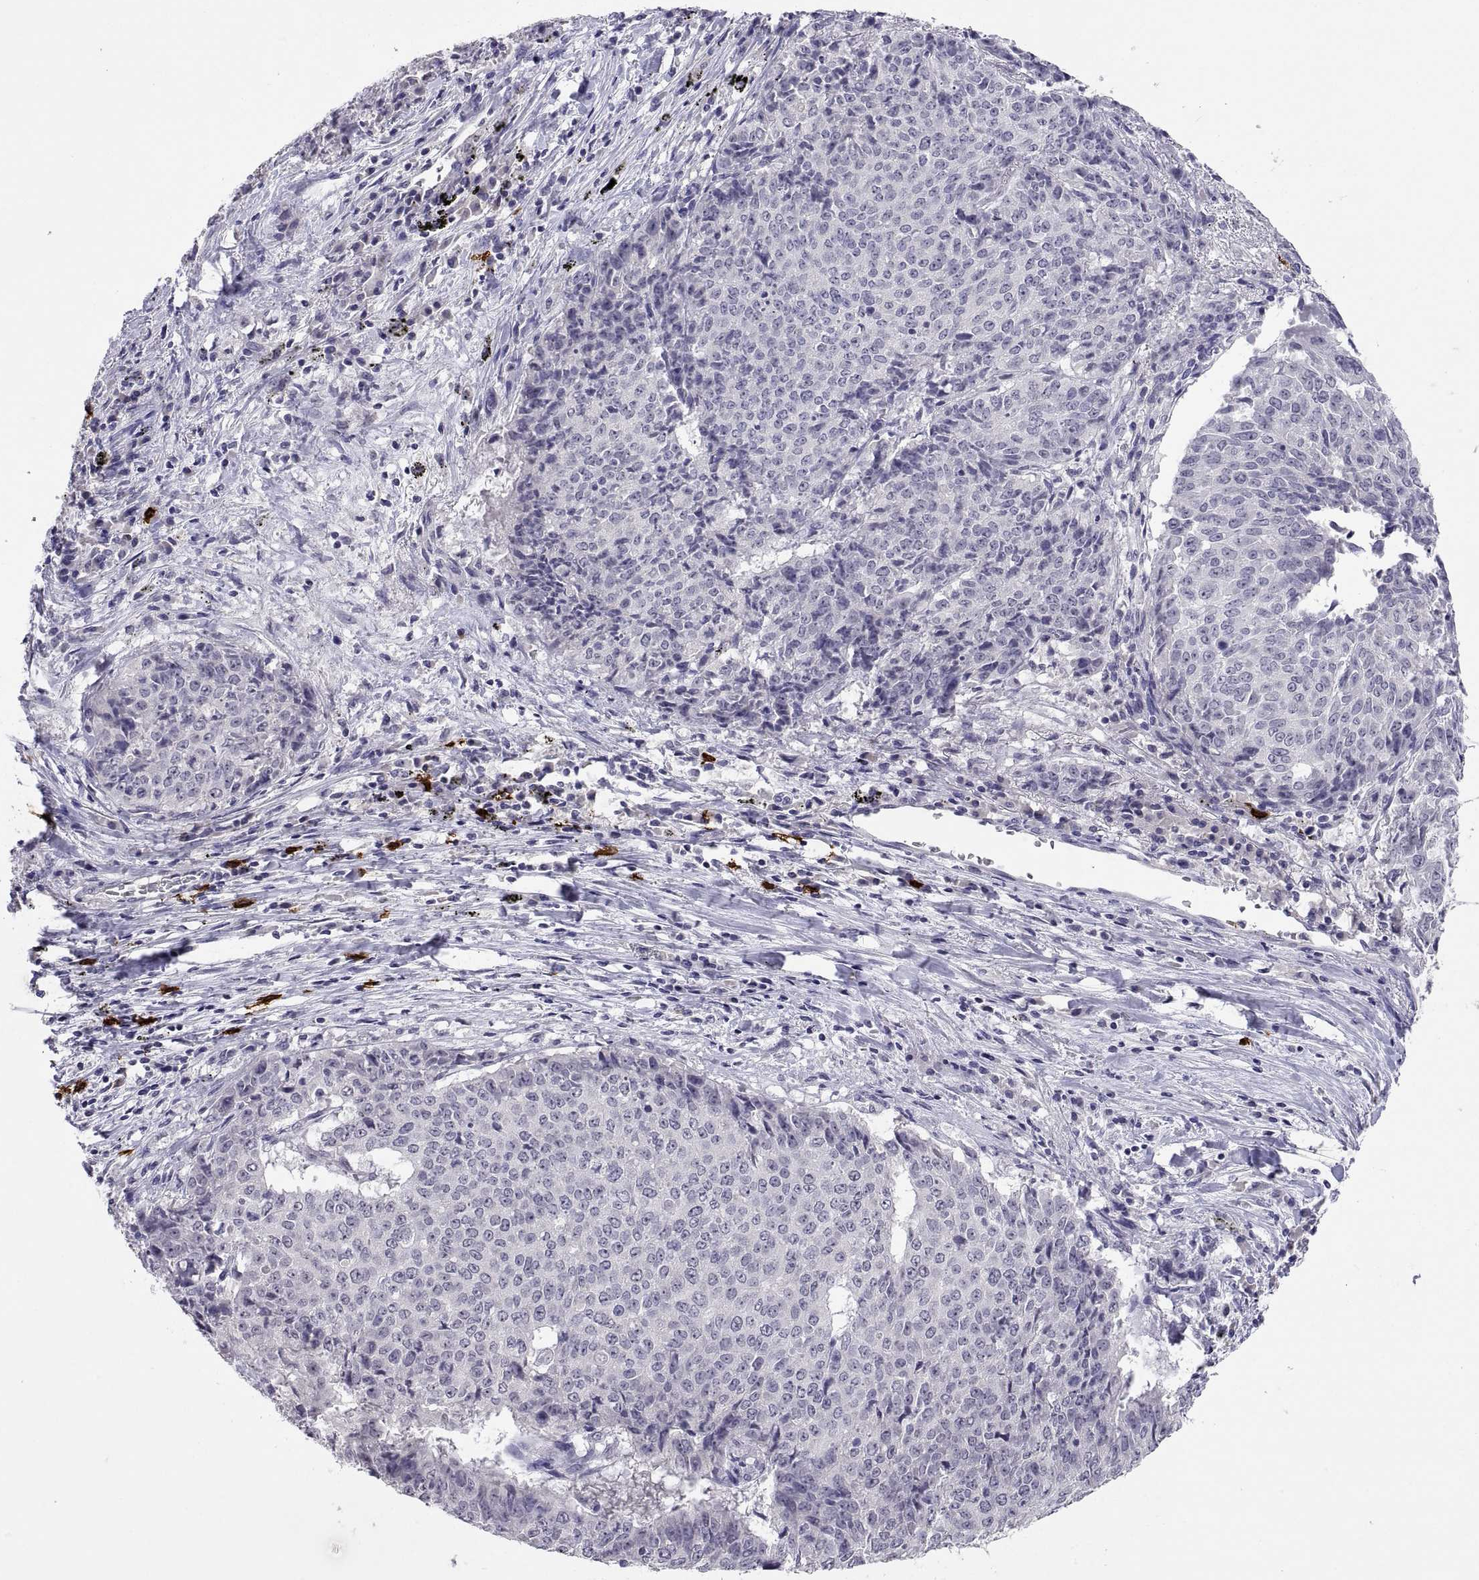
{"staining": {"intensity": "negative", "quantity": "none", "location": "none"}, "tissue": "lung cancer", "cell_type": "Tumor cells", "image_type": "cancer", "snomed": [{"axis": "morphology", "description": "Normal tissue, NOS"}, {"axis": "morphology", "description": "Squamous cell carcinoma, NOS"}, {"axis": "topography", "description": "Bronchus"}, {"axis": "topography", "description": "Lung"}], "caption": "Photomicrograph shows no significant protein positivity in tumor cells of squamous cell carcinoma (lung).", "gene": "MS4A1", "patient": {"sex": "male", "age": 64}}